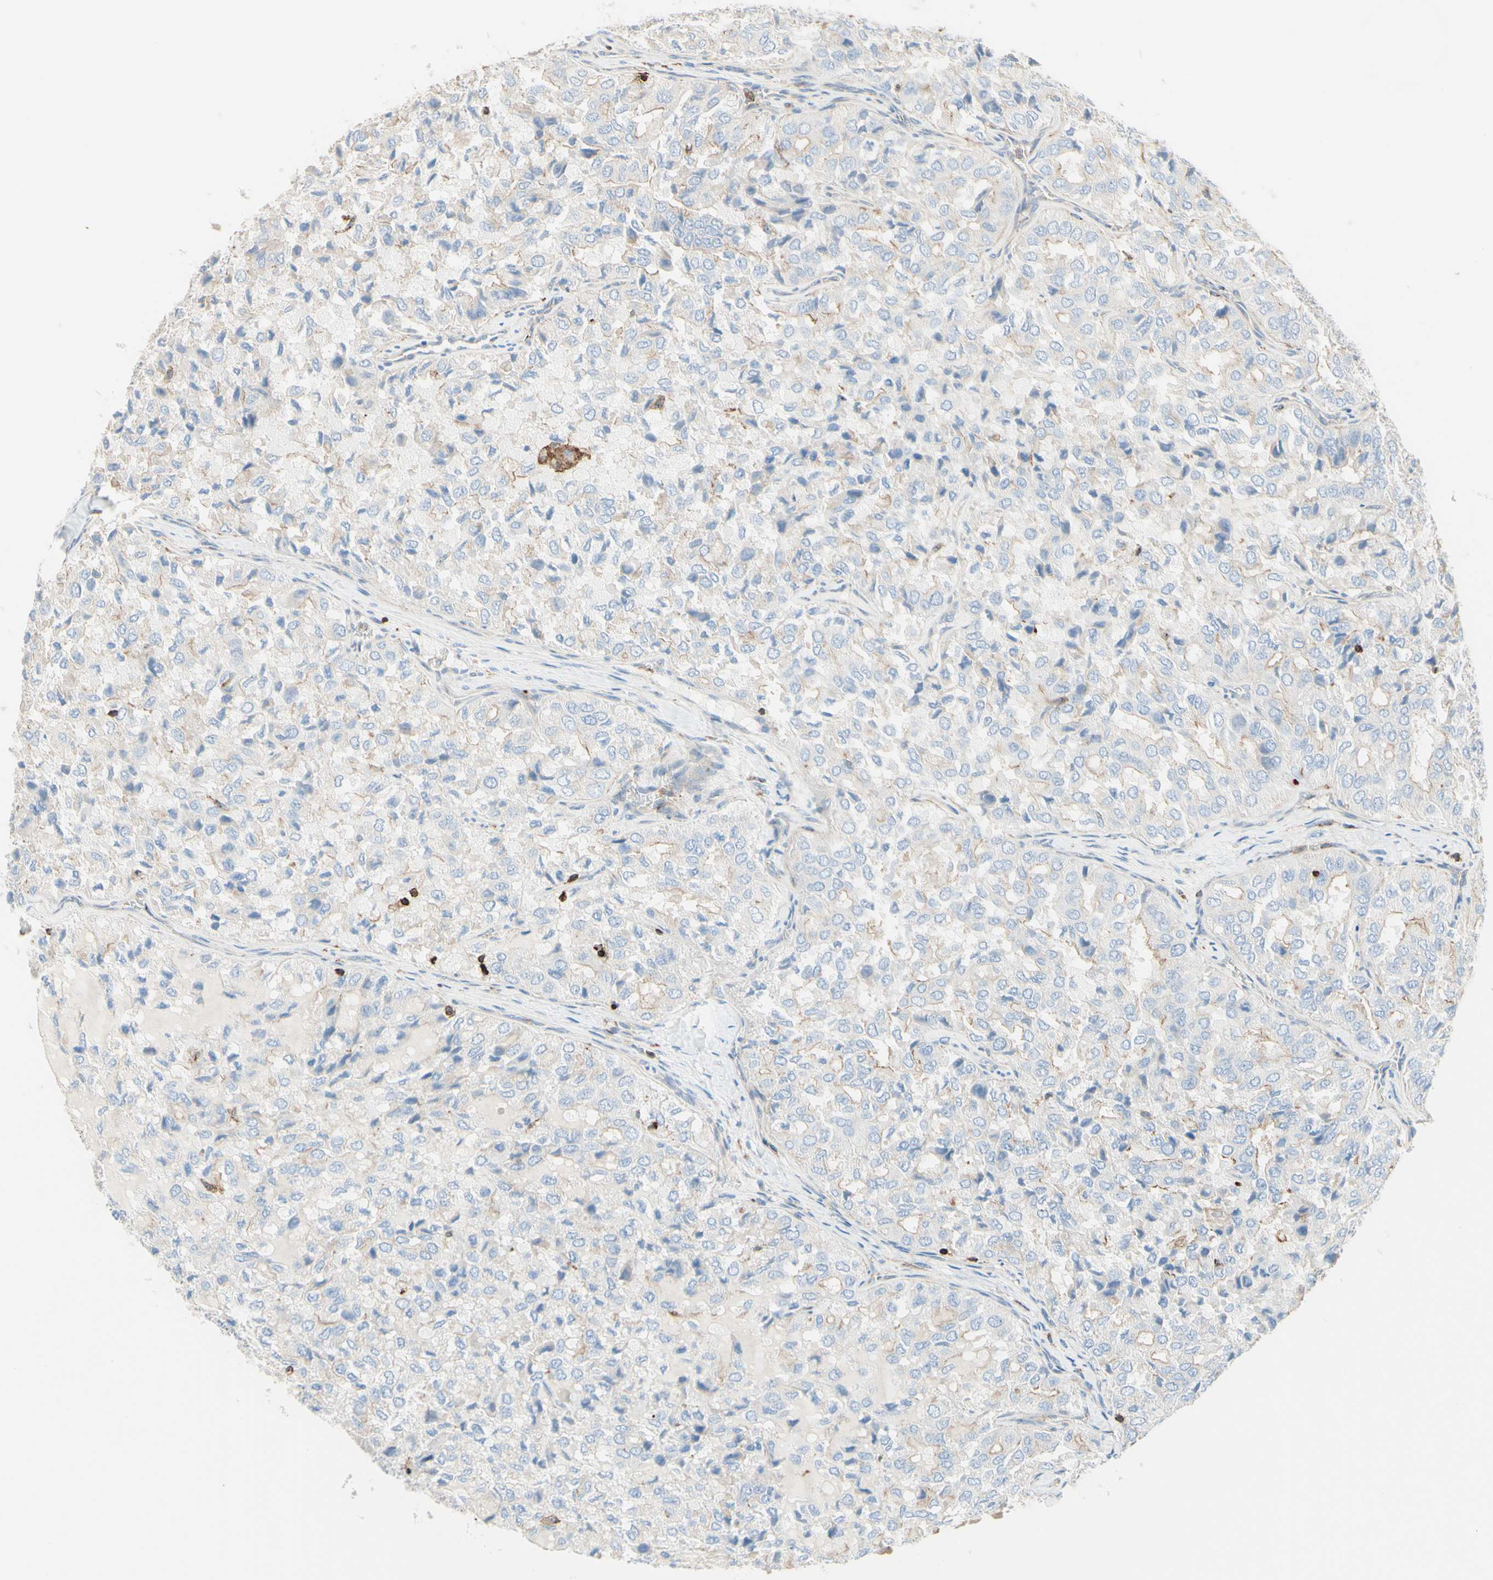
{"staining": {"intensity": "weak", "quantity": "<25%", "location": "cytoplasmic/membranous"}, "tissue": "thyroid cancer", "cell_type": "Tumor cells", "image_type": "cancer", "snomed": [{"axis": "morphology", "description": "Follicular adenoma carcinoma, NOS"}, {"axis": "topography", "description": "Thyroid gland"}], "caption": "An image of human follicular adenoma carcinoma (thyroid) is negative for staining in tumor cells.", "gene": "SEMA4C", "patient": {"sex": "male", "age": 75}}